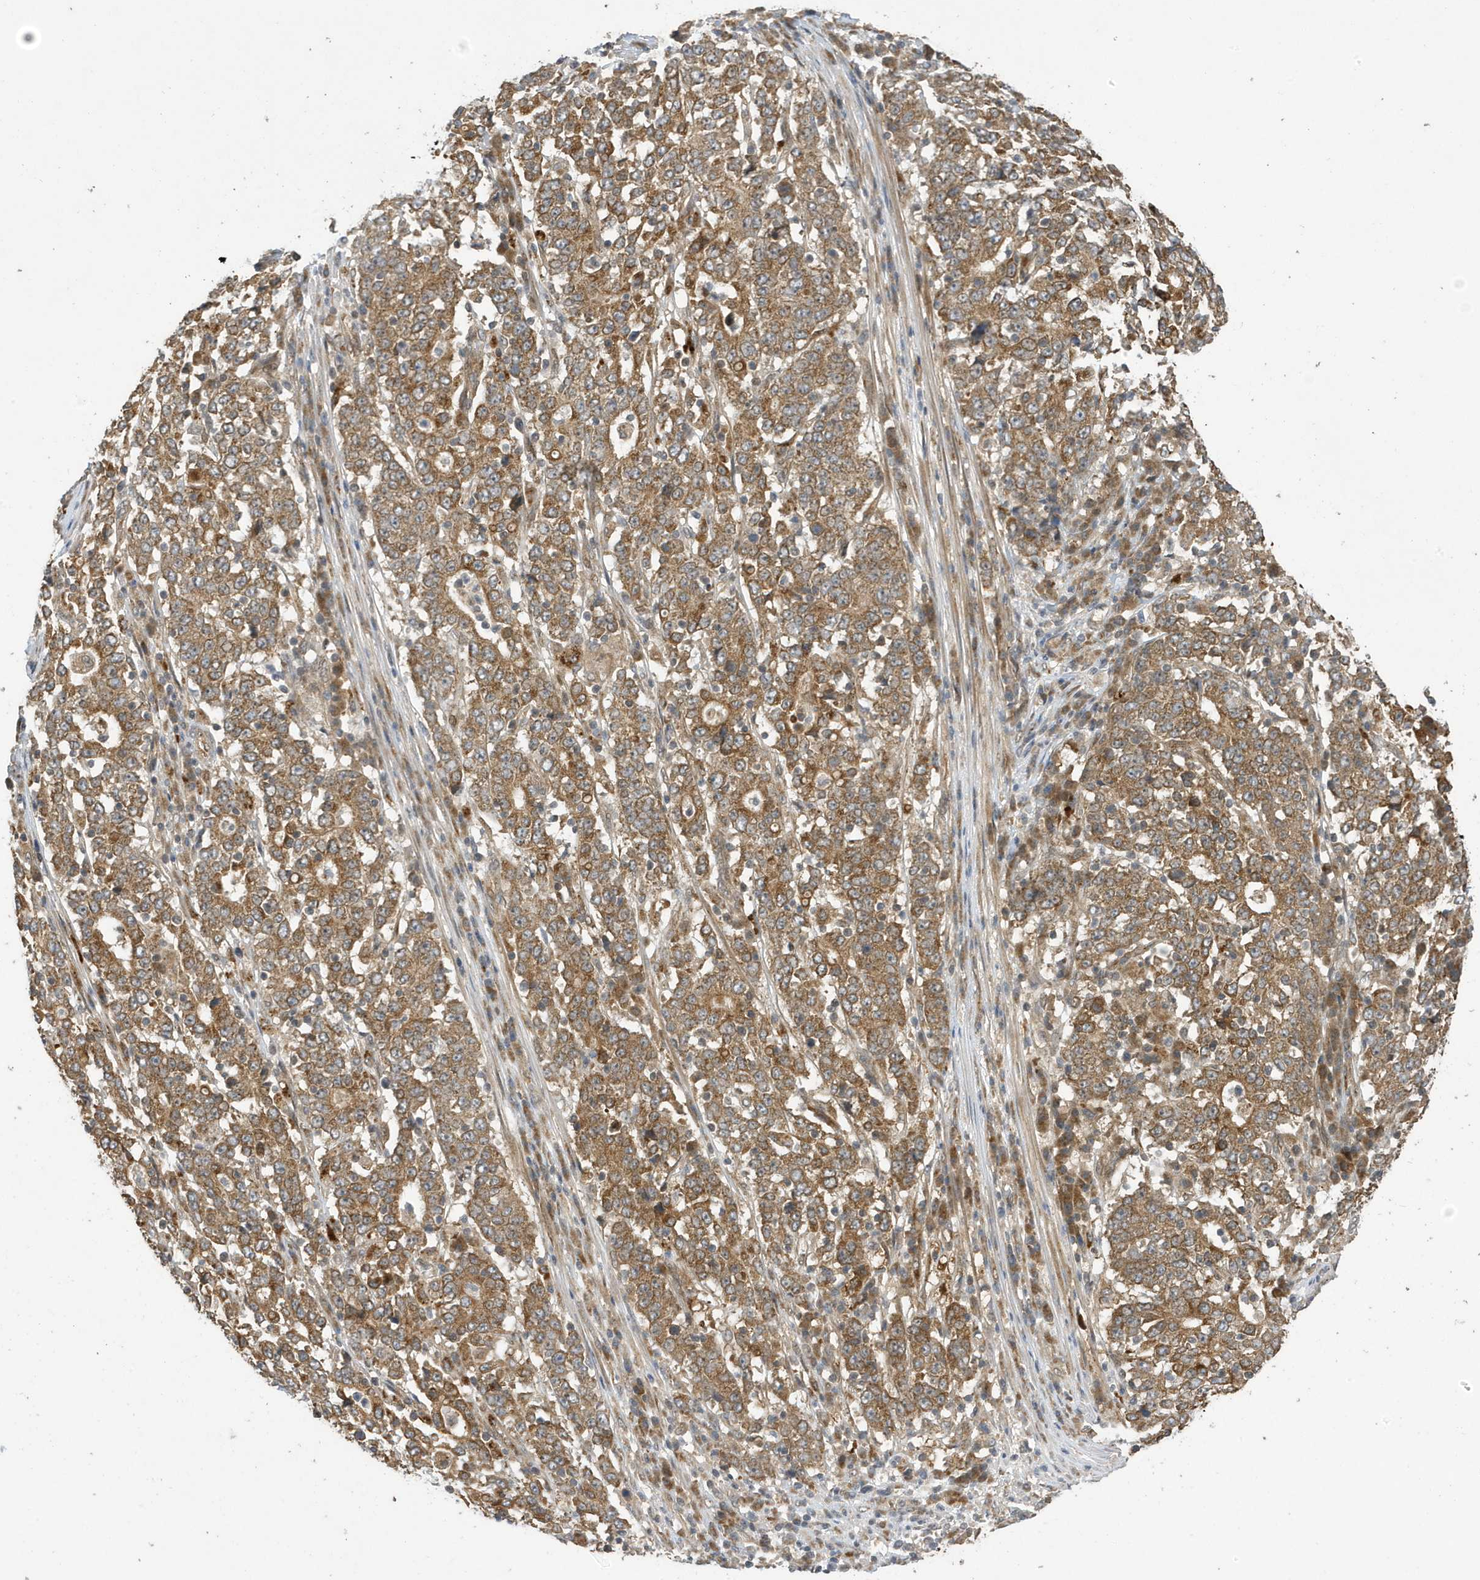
{"staining": {"intensity": "moderate", "quantity": ">75%", "location": "cytoplasmic/membranous"}, "tissue": "stomach cancer", "cell_type": "Tumor cells", "image_type": "cancer", "snomed": [{"axis": "morphology", "description": "Adenocarcinoma, NOS"}, {"axis": "topography", "description": "Stomach"}], "caption": "A micrograph showing moderate cytoplasmic/membranous expression in approximately >75% of tumor cells in stomach cancer, as visualized by brown immunohistochemical staining.", "gene": "NCOA7", "patient": {"sex": "male", "age": 59}}